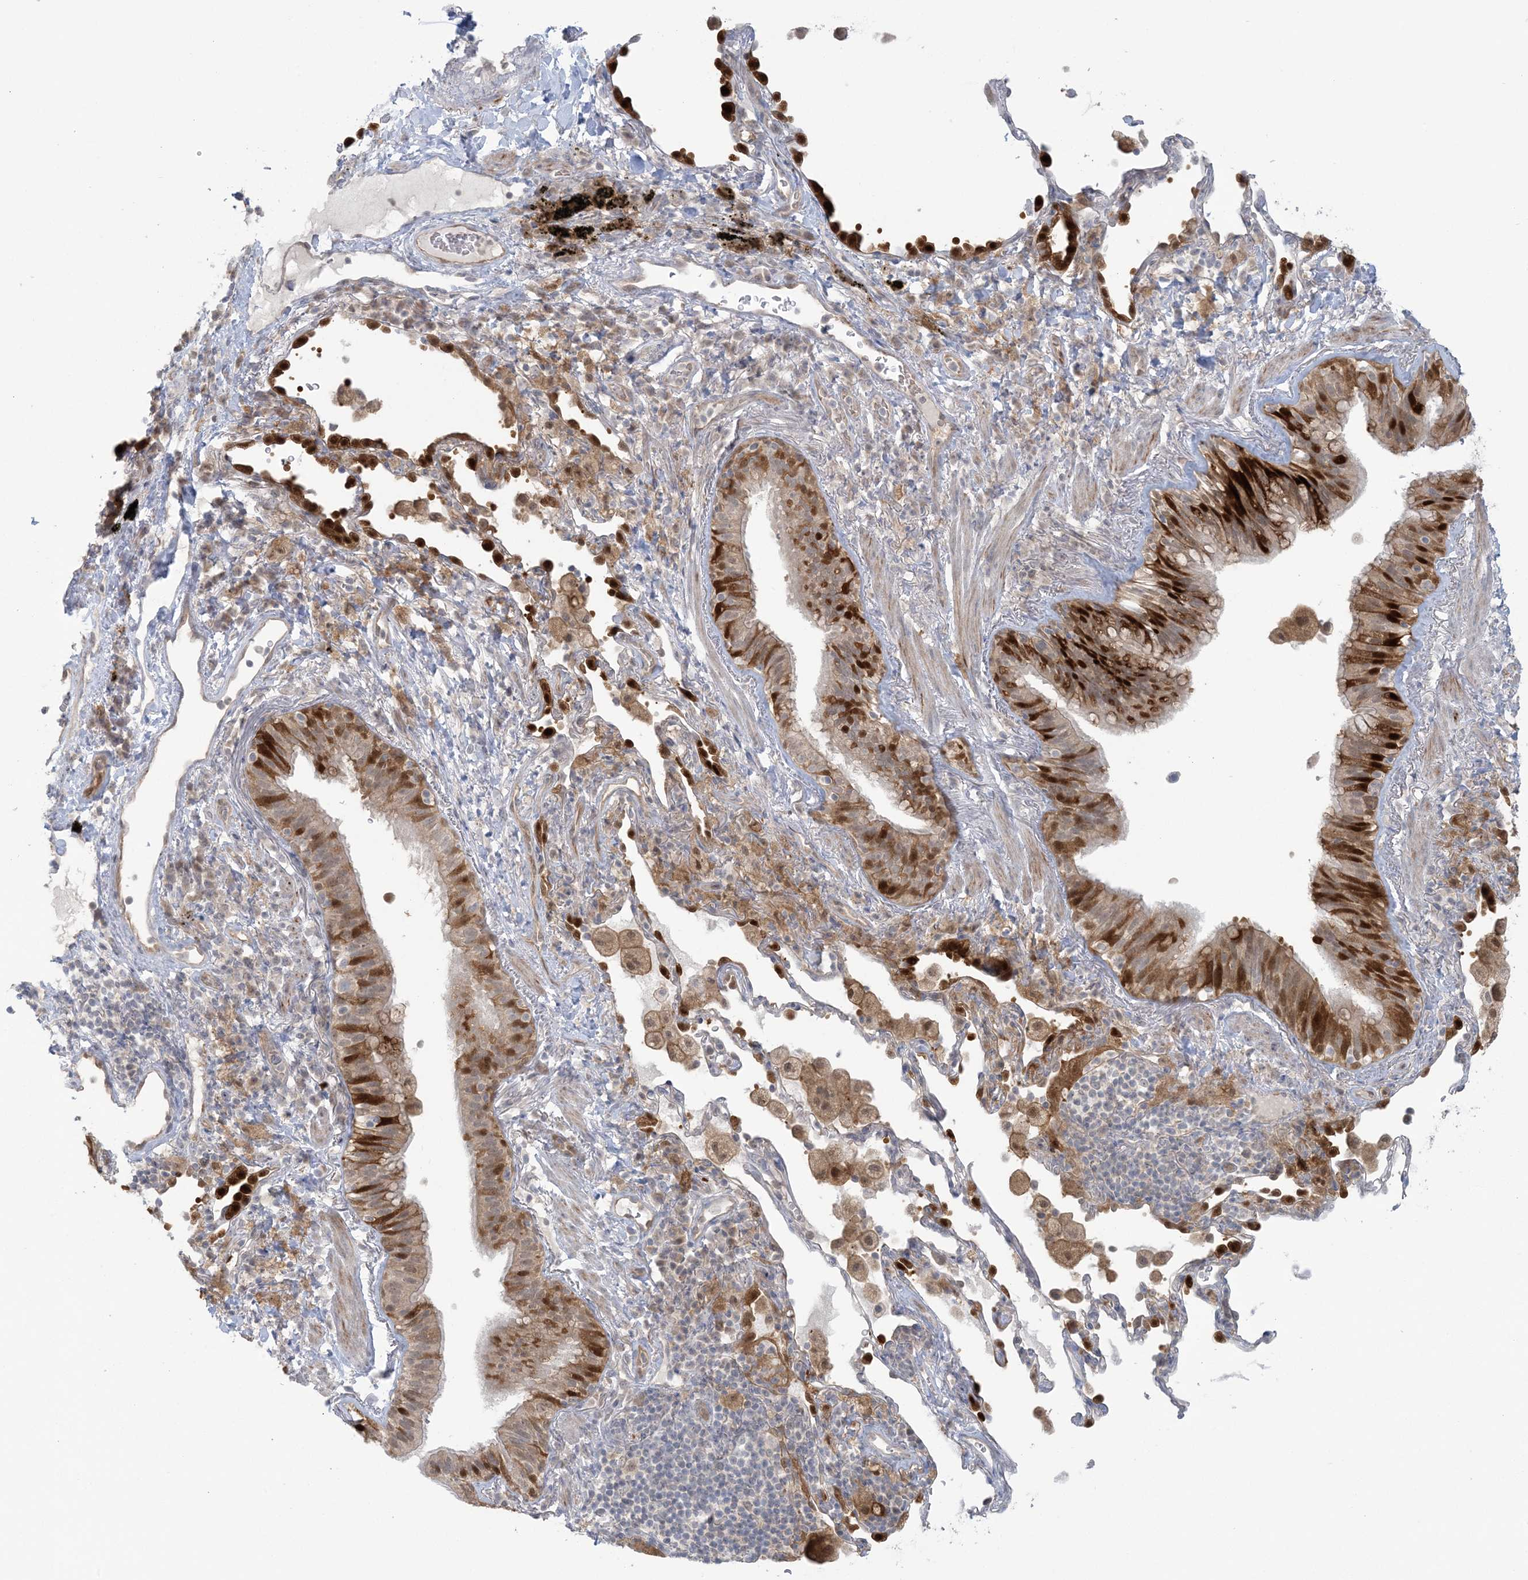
{"staining": {"intensity": "strong", "quantity": "<25%", "location": "cytoplasmic/membranous,nuclear"}, "tissue": "bronchus", "cell_type": "Respiratory epithelial cells", "image_type": "normal", "snomed": [{"axis": "morphology", "description": "Normal tissue, NOS"}, {"axis": "morphology", "description": "Adenocarcinoma, NOS"}, {"axis": "topography", "description": "Bronchus"}, {"axis": "topography", "description": "Lung"}], "caption": "Bronchus stained with DAB (3,3'-diaminobenzidine) immunohistochemistry shows medium levels of strong cytoplasmic/membranous,nuclear staining in about <25% of respiratory epithelial cells. Using DAB (brown) and hematoxylin (blue) stains, captured at high magnification using brightfield microscopy.", "gene": "NRBP2", "patient": {"sex": "male", "age": 54}}